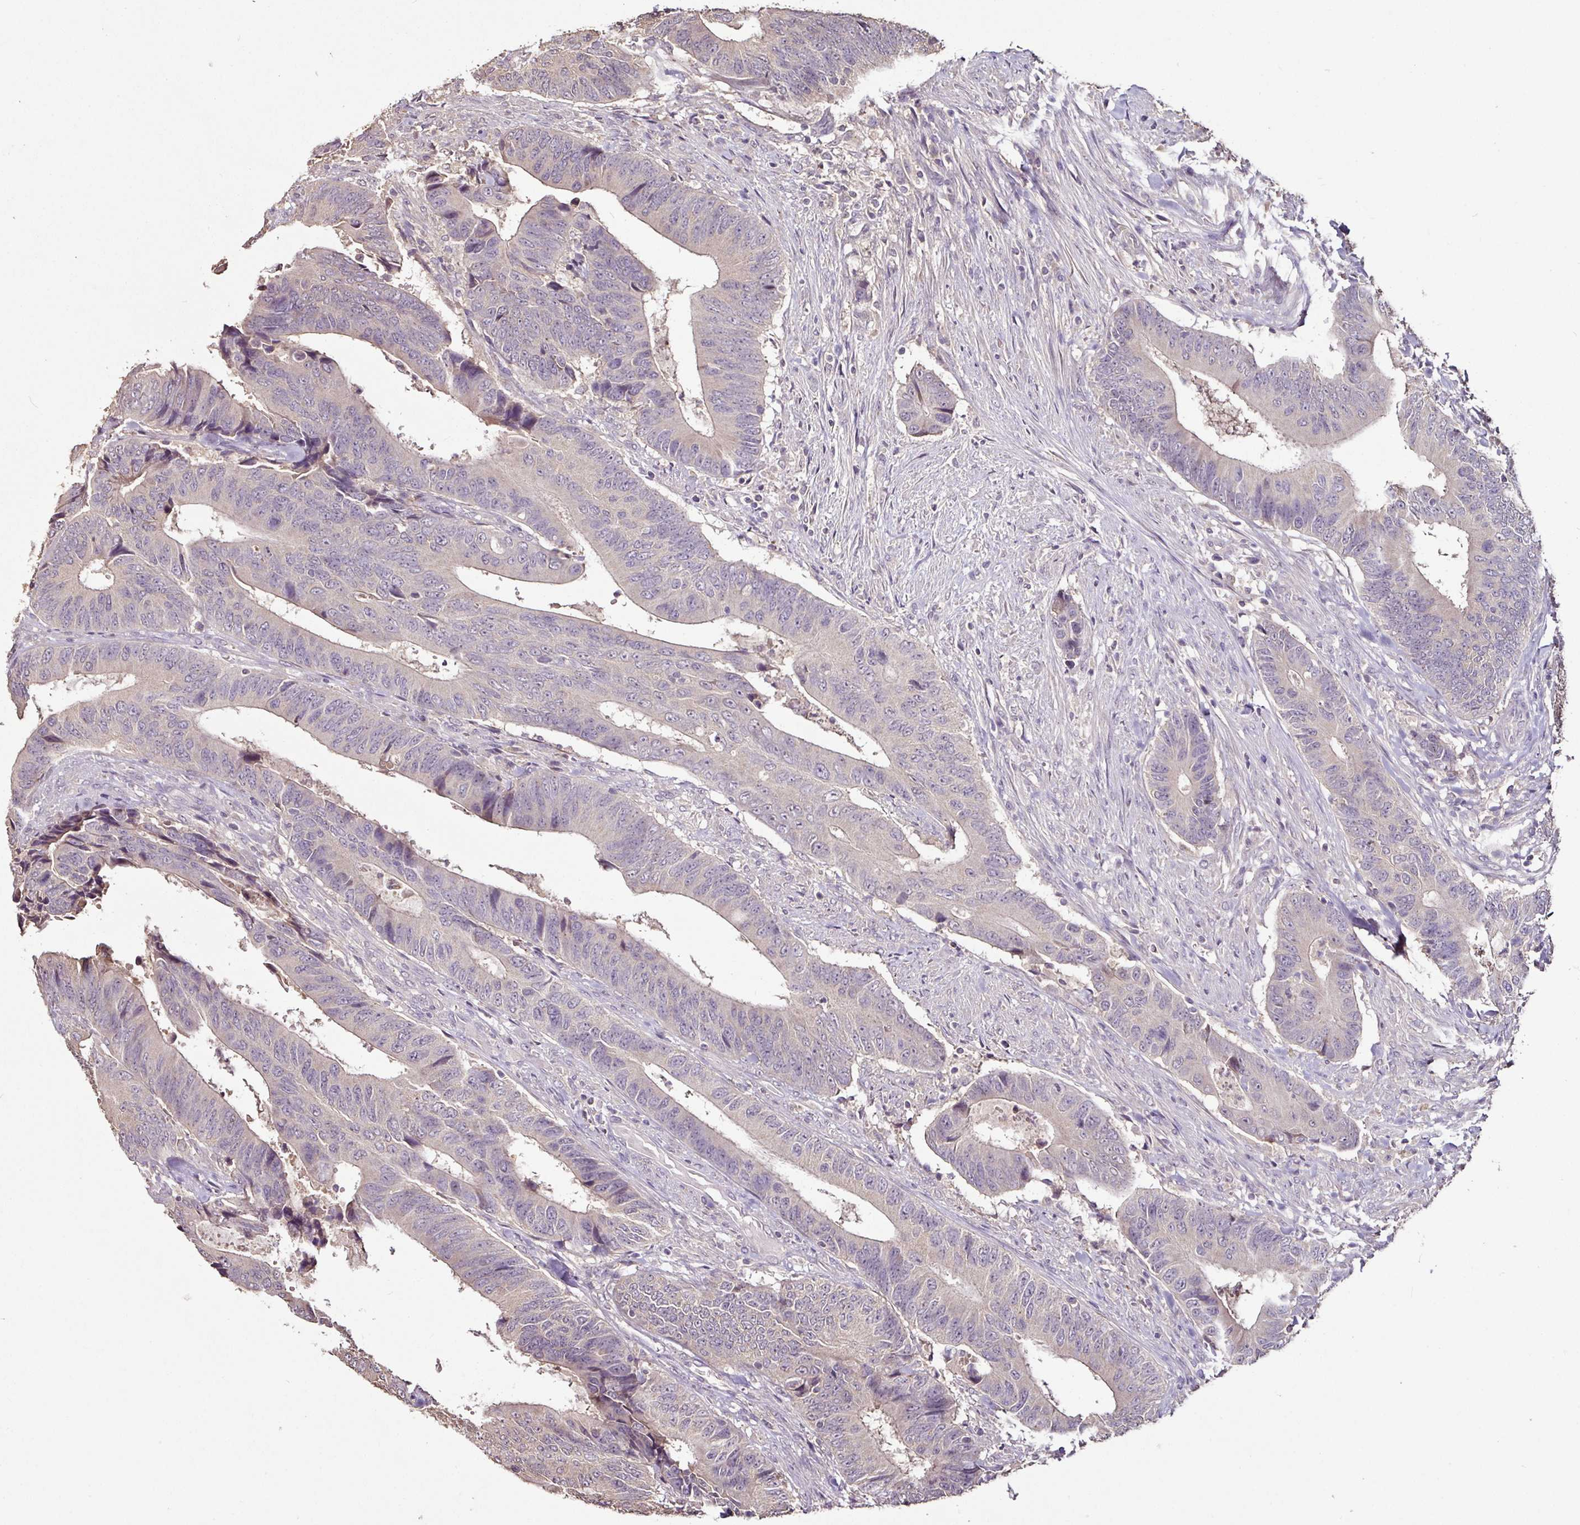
{"staining": {"intensity": "negative", "quantity": "none", "location": "none"}, "tissue": "colorectal cancer", "cell_type": "Tumor cells", "image_type": "cancer", "snomed": [{"axis": "morphology", "description": "Adenocarcinoma, NOS"}, {"axis": "topography", "description": "Colon"}], "caption": "This is an IHC image of colorectal adenocarcinoma. There is no expression in tumor cells.", "gene": "RPL38", "patient": {"sex": "male", "age": 87}}